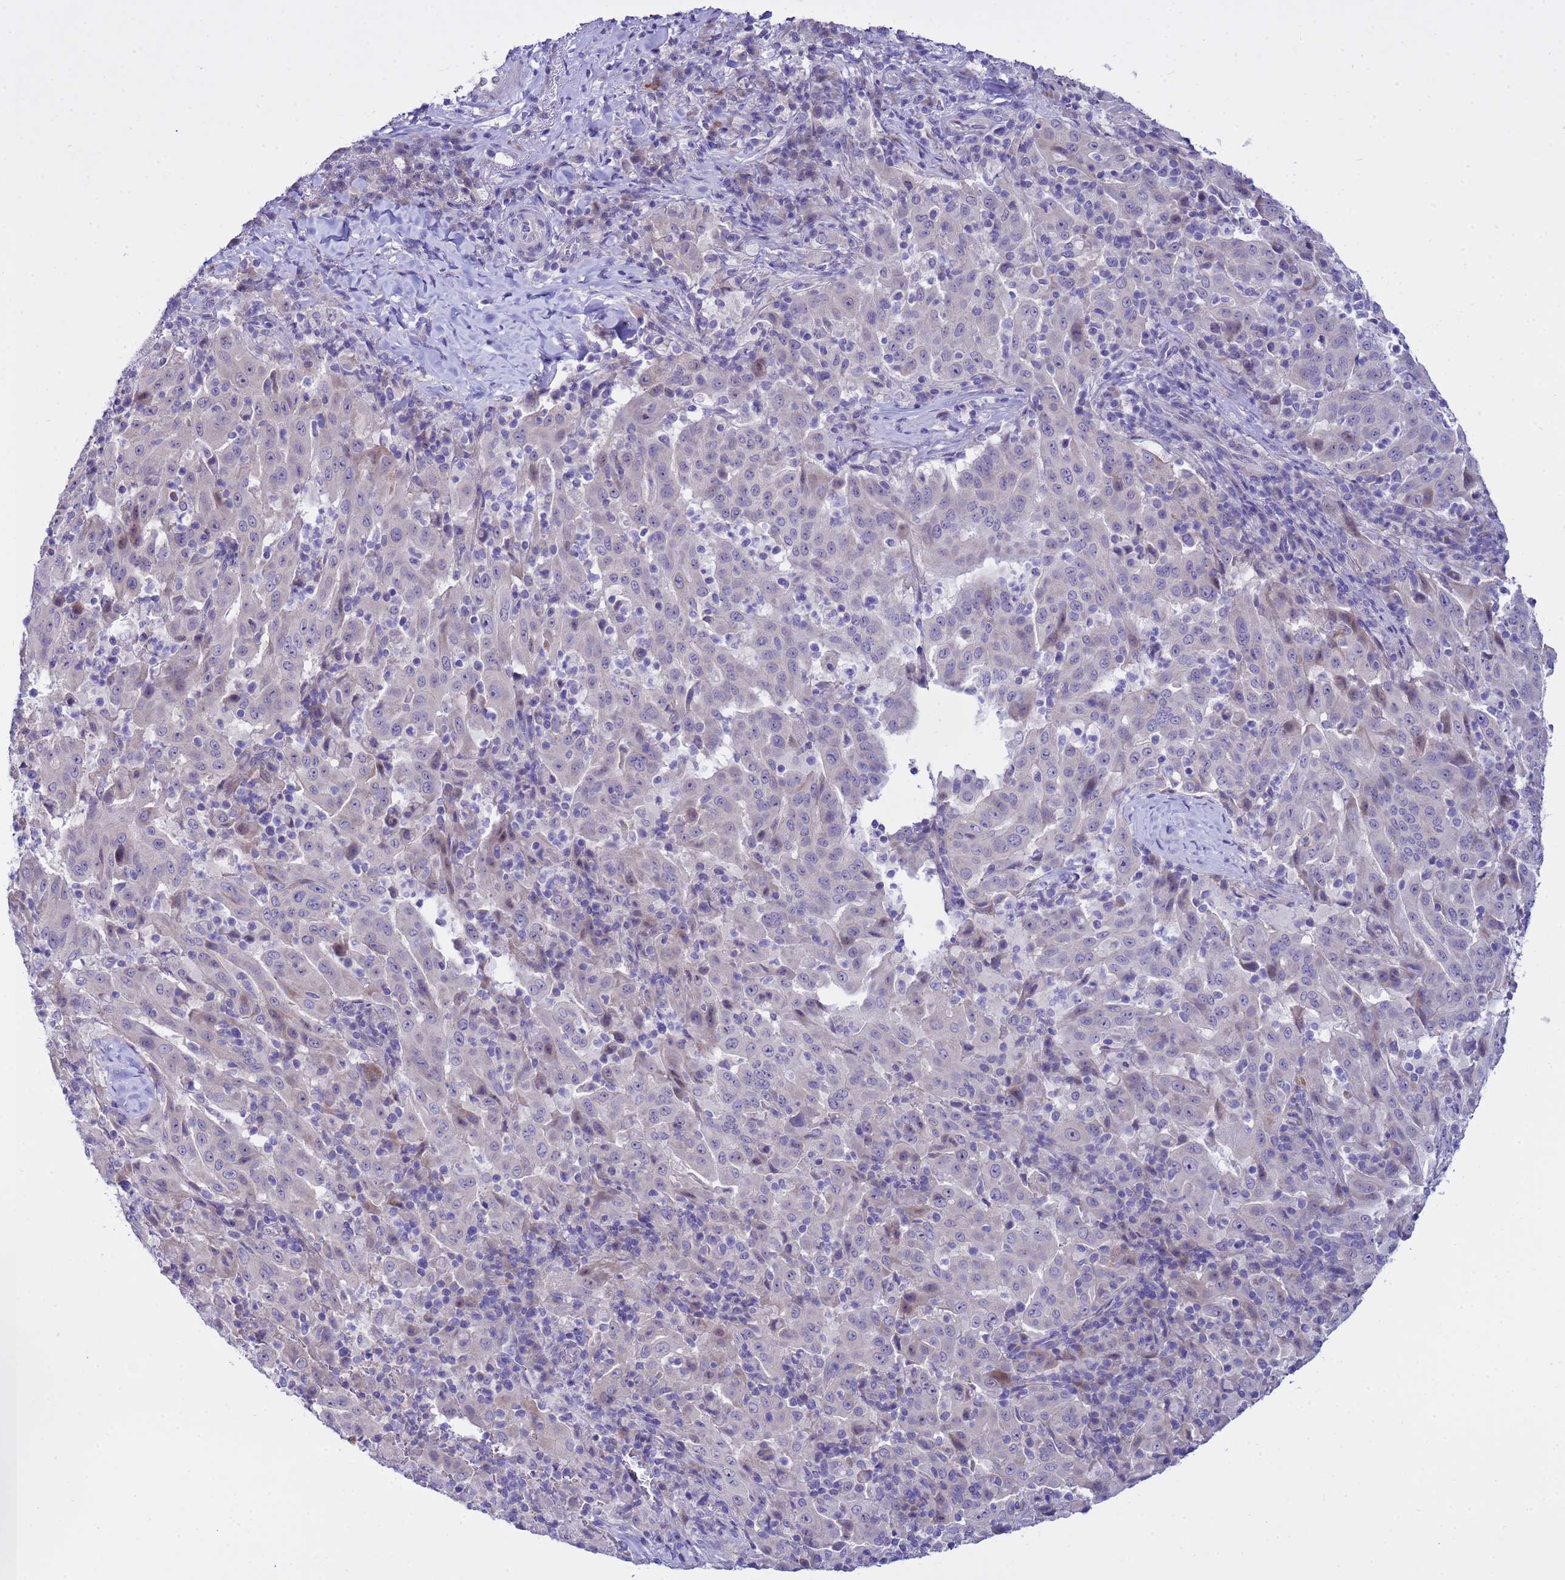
{"staining": {"intensity": "negative", "quantity": "none", "location": "none"}, "tissue": "pancreatic cancer", "cell_type": "Tumor cells", "image_type": "cancer", "snomed": [{"axis": "morphology", "description": "Adenocarcinoma, NOS"}, {"axis": "topography", "description": "Pancreas"}], "caption": "This is a image of IHC staining of adenocarcinoma (pancreatic), which shows no staining in tumor cells.", "gene": "IGSF11", "patient": {"sex": "male", "age": 63}}